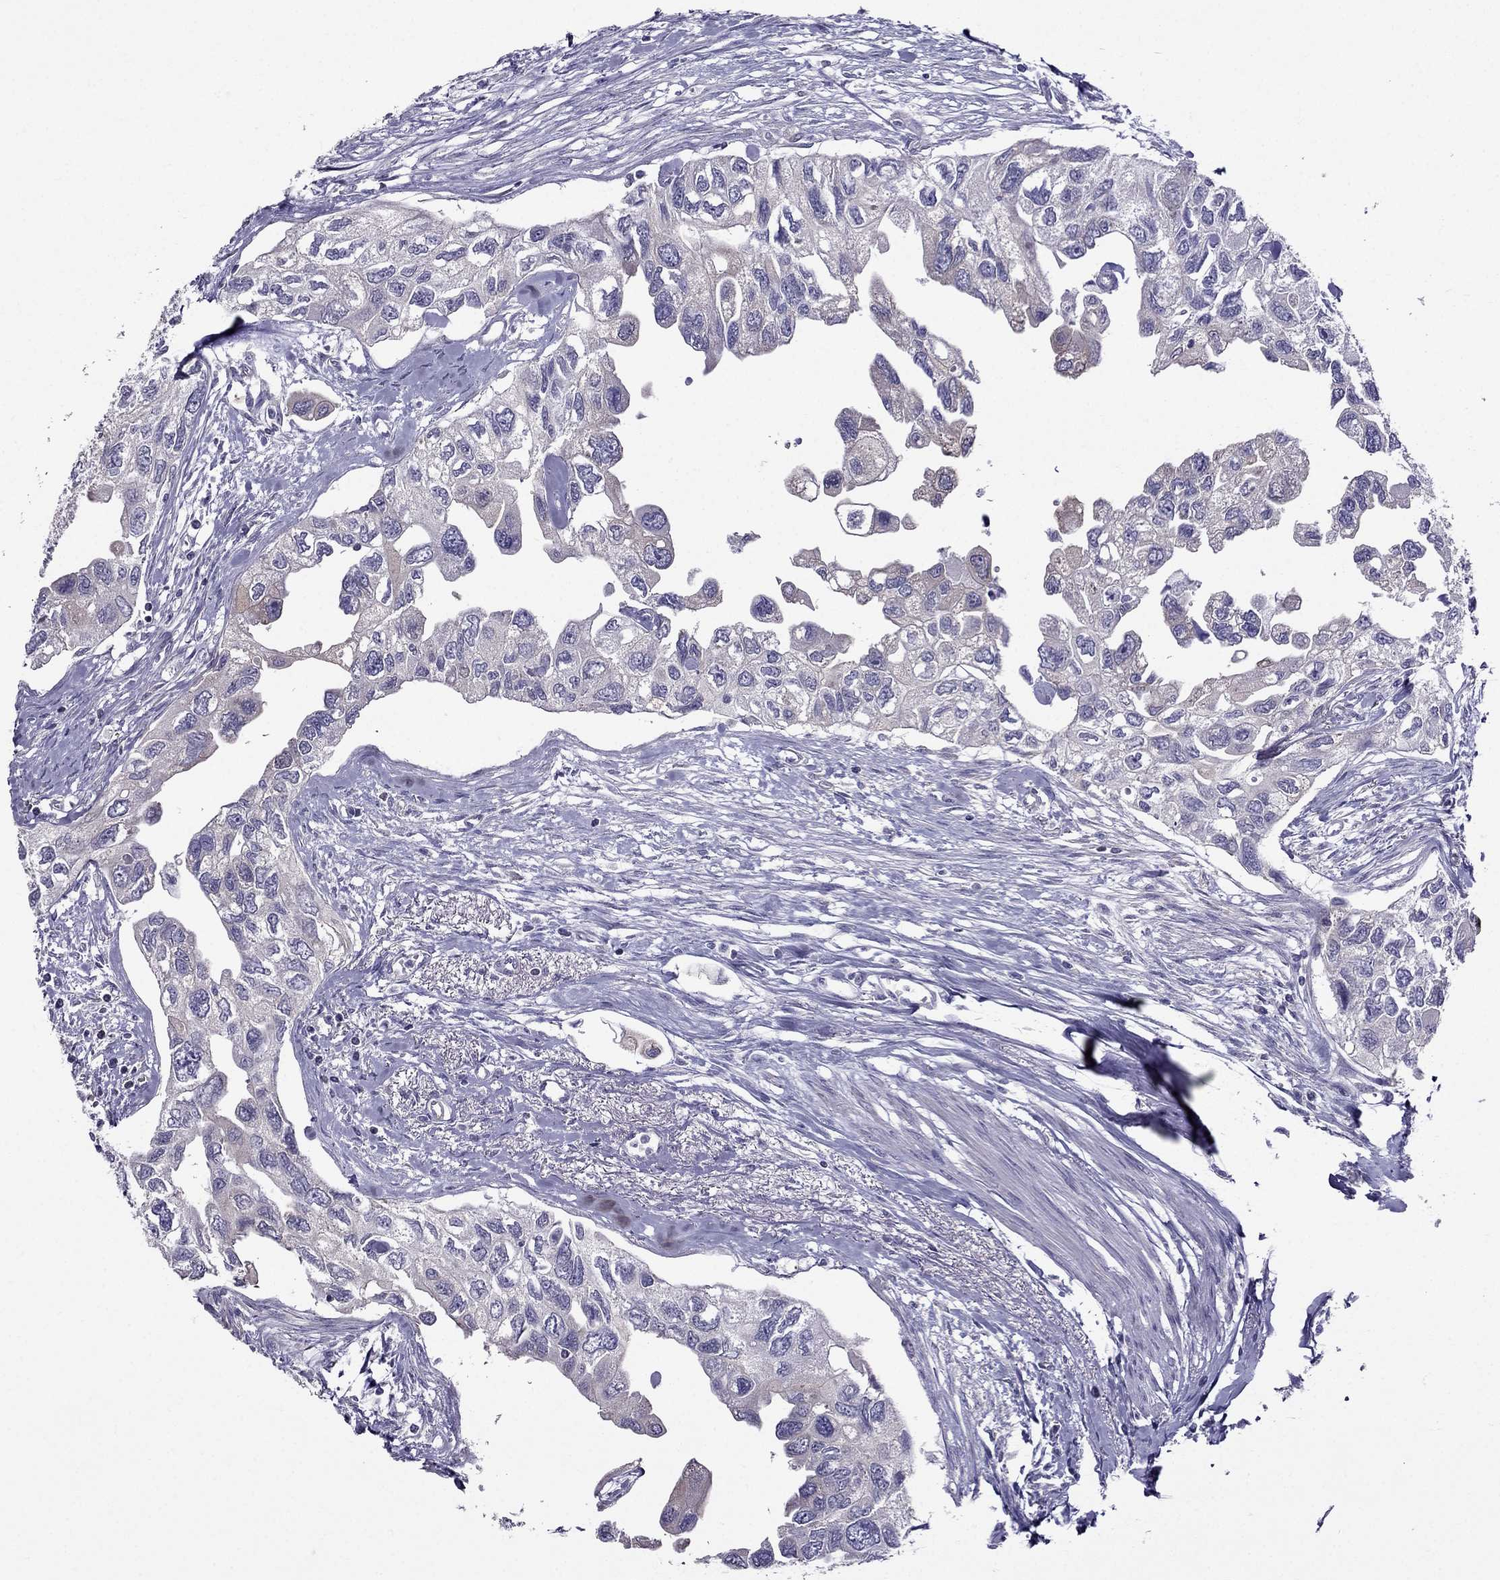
{"staining": {"intensity": "negative", "quantity": "none", "location": "none"}, "tissue": "urothelial cancer", "cell_type": "Tumor cells", "image_type": "cancer", "snomed": [{"axis": "morphology", "description": "Urothelial carcinoma, High grade"}, {"axis": "topography", "description": "Urinary bladder"}], "caption": "There is no significant staining in tumor cells of urothelial carcinoma (high-grade). (Immunohistochemistry, brightfield microscopy, high magnification).", "gene": "AAK1", "patient": {"sex": "male", "age": 59}}